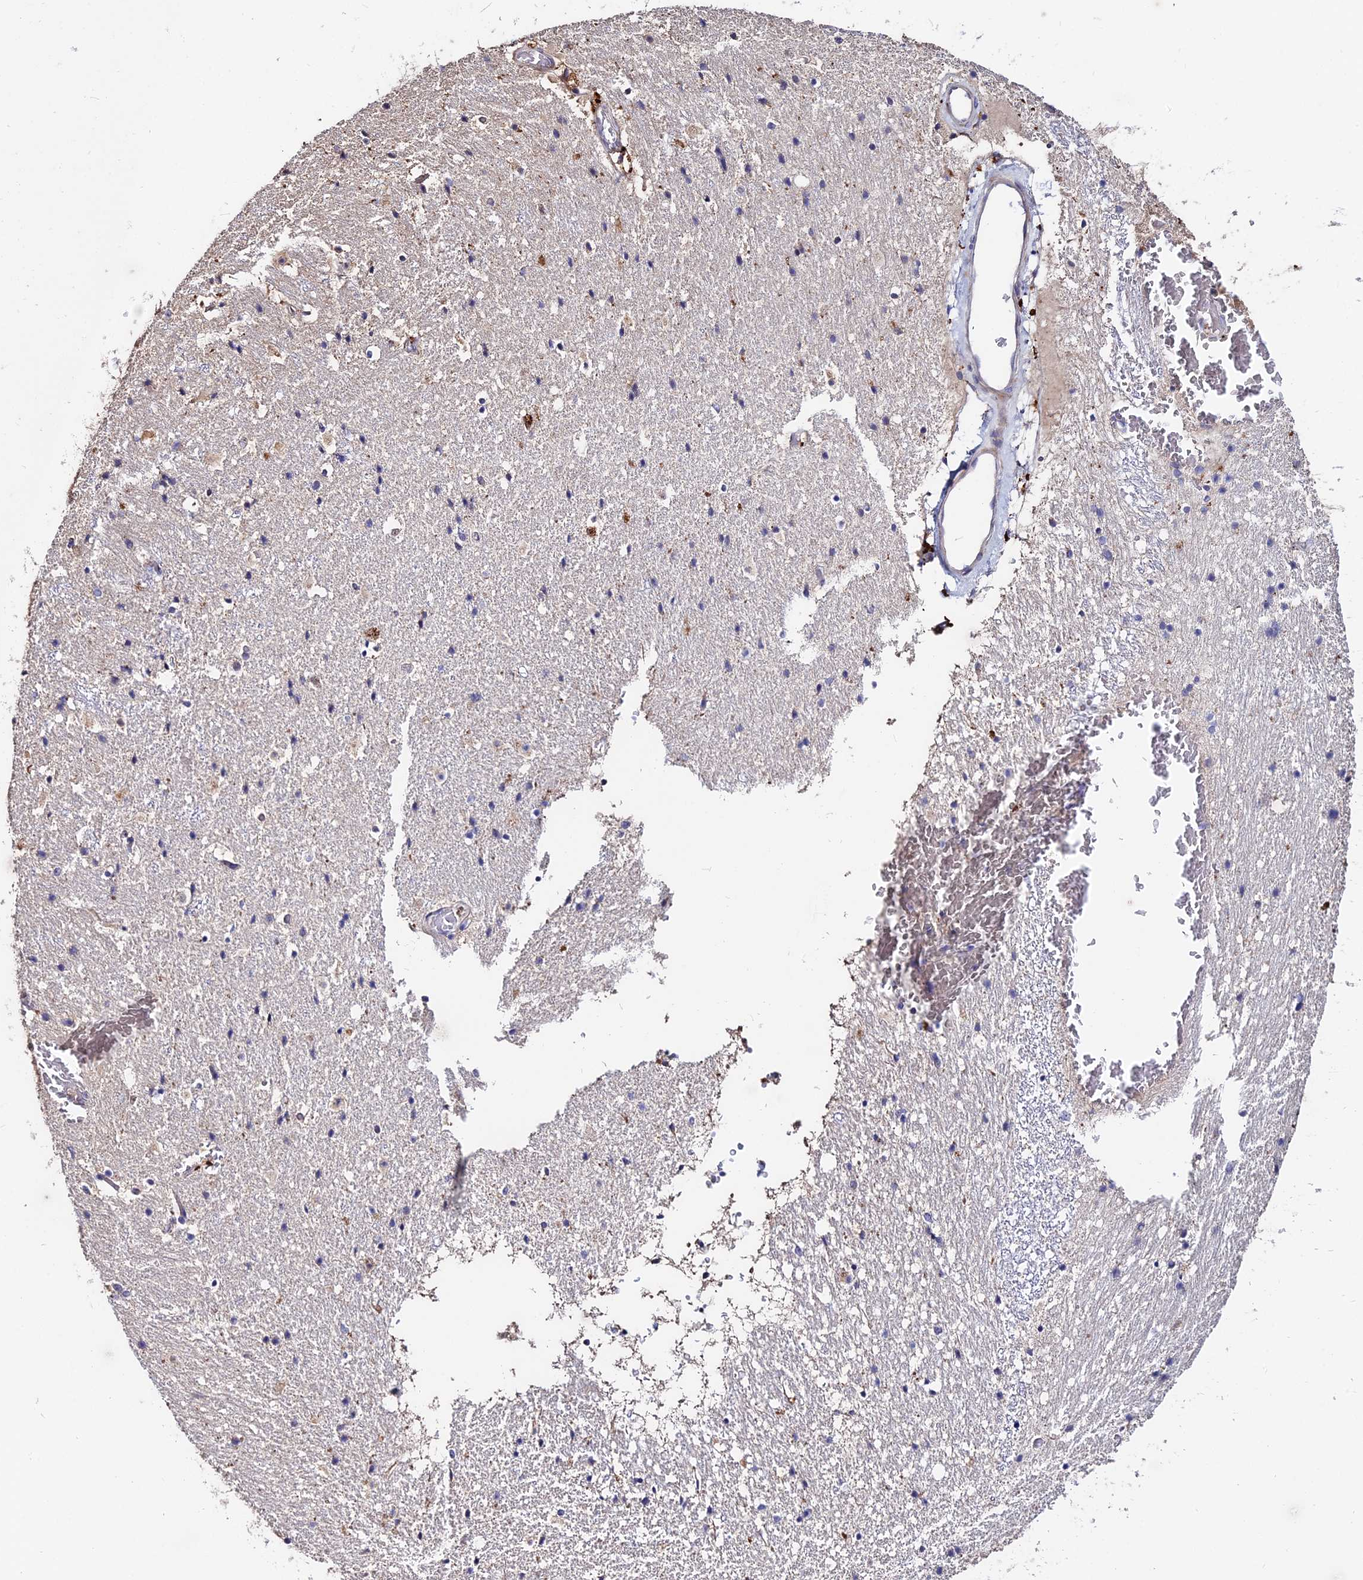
{"staining": {"intensity": "negative", "quantity": "none", "location": "none"}, "tissue": "hippocampus", "cell_type": "Glial cells", "image_type": "normal", "snomed": [{"axis": "morphology", "description": "Normal tissue, NOS"}, {"axis": "topography", "description": "Hippocampus"}], "caption": "Glial cells are negative for brown protein staining in normal hippocampus.", "gene": "ACTR5", "patient": {"sex": "female", "age": 52}}